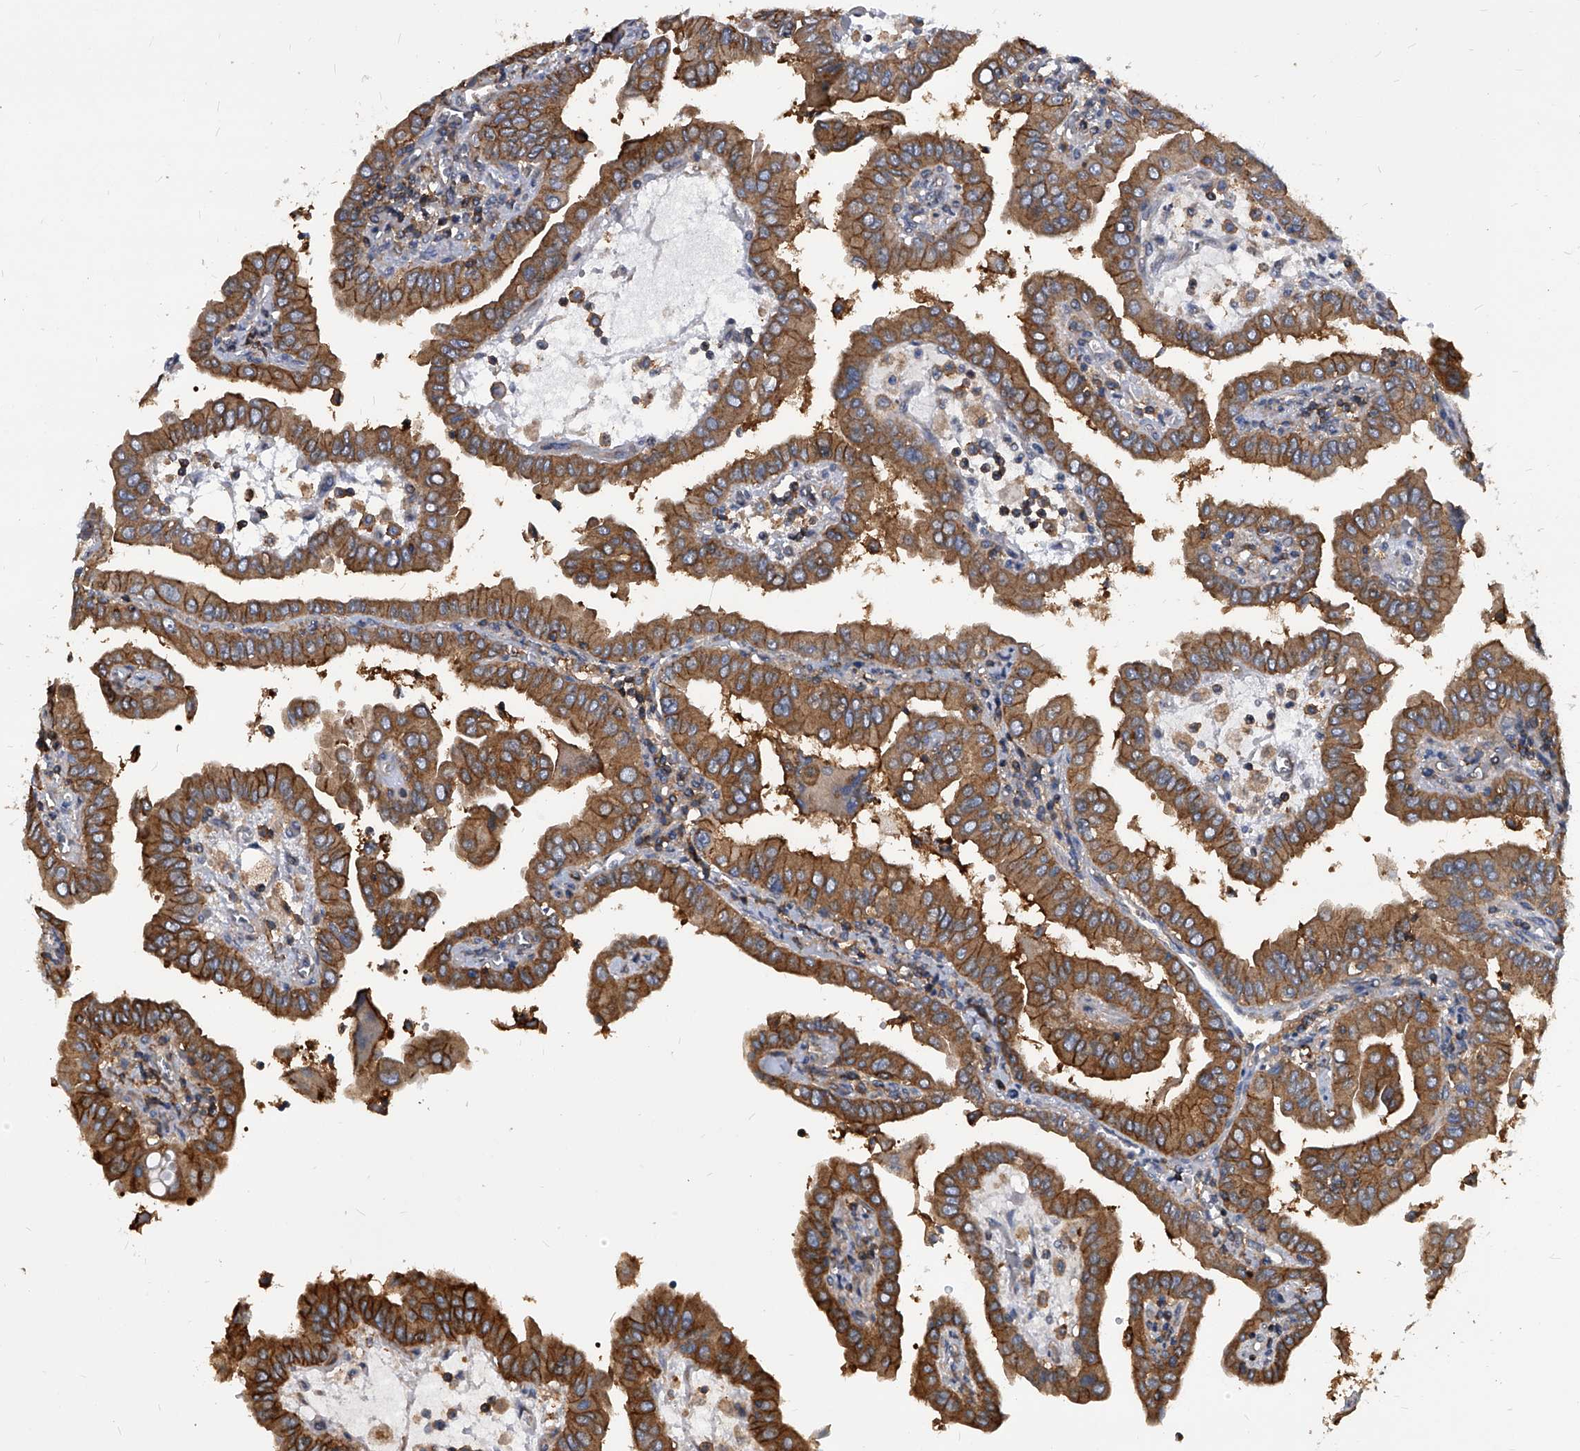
{"staining": {"intensity": "moderate", "quantity": ">75%", "location": "cytoplasmic/membranous"}, "tissue": "thyroid cancer", "cell_type": "Tumor cells", "image_type": "cancer", "snomed": [{"axis": "morphology", "description": "Papillary adenocarcinoma, NOS"}, {"axis": "topography", "description": "Thyroid gland"}], "caption": "Immunohistochemical staining of thyroid cancer (papillary adenocarcinoma) demonstrates medium levels of moderate cytoplasmic/membranous protein expression in approximately >75% of tumor cells.", "gene": "ATG5", "patient": {"sex": "male", "age": 33}}